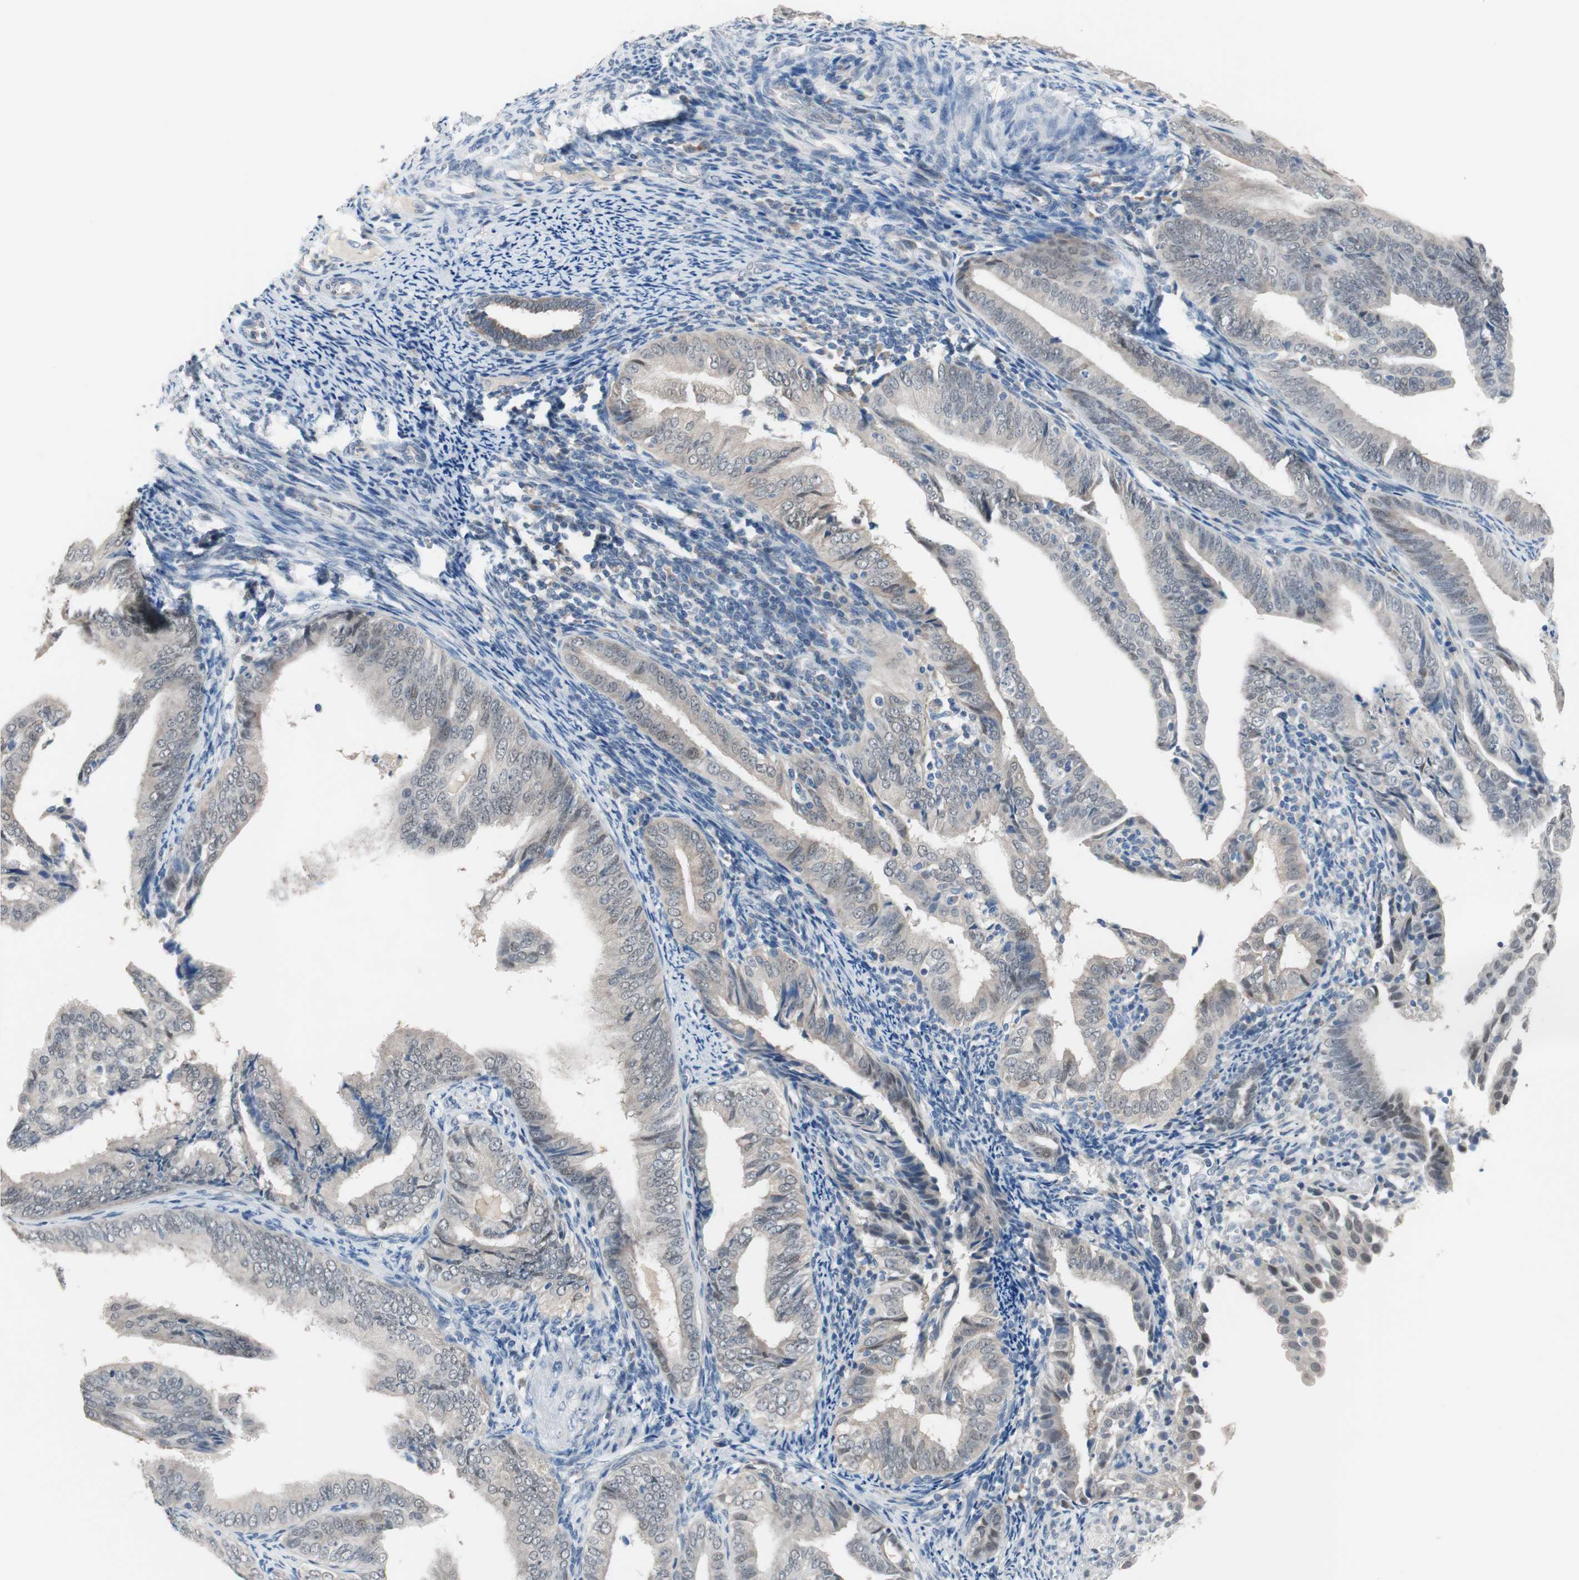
{"staining": {"intensity": "weak", "quantity": "<25%", "location": "nuclear"}, "tissue": "endometrial cancer", "cell_type": "Tumor cells", "image_type": "cancer", "snomed": [{"axis": "morphology", "description": "Adenocarcinoma, NOS"}, {"axis": "topography", "description": "Endometrium"}], "caption": "Immunohistochemistry (IHC) of endometrial cancer (adenocarcinoma) displays no positivity in tumor cells. (DAB (3,3'-diaminobenzidine) IHC with hematoxylin counter stain).", "gene": "GRHL1", "patient": {"sex": "female", "age": 58}}